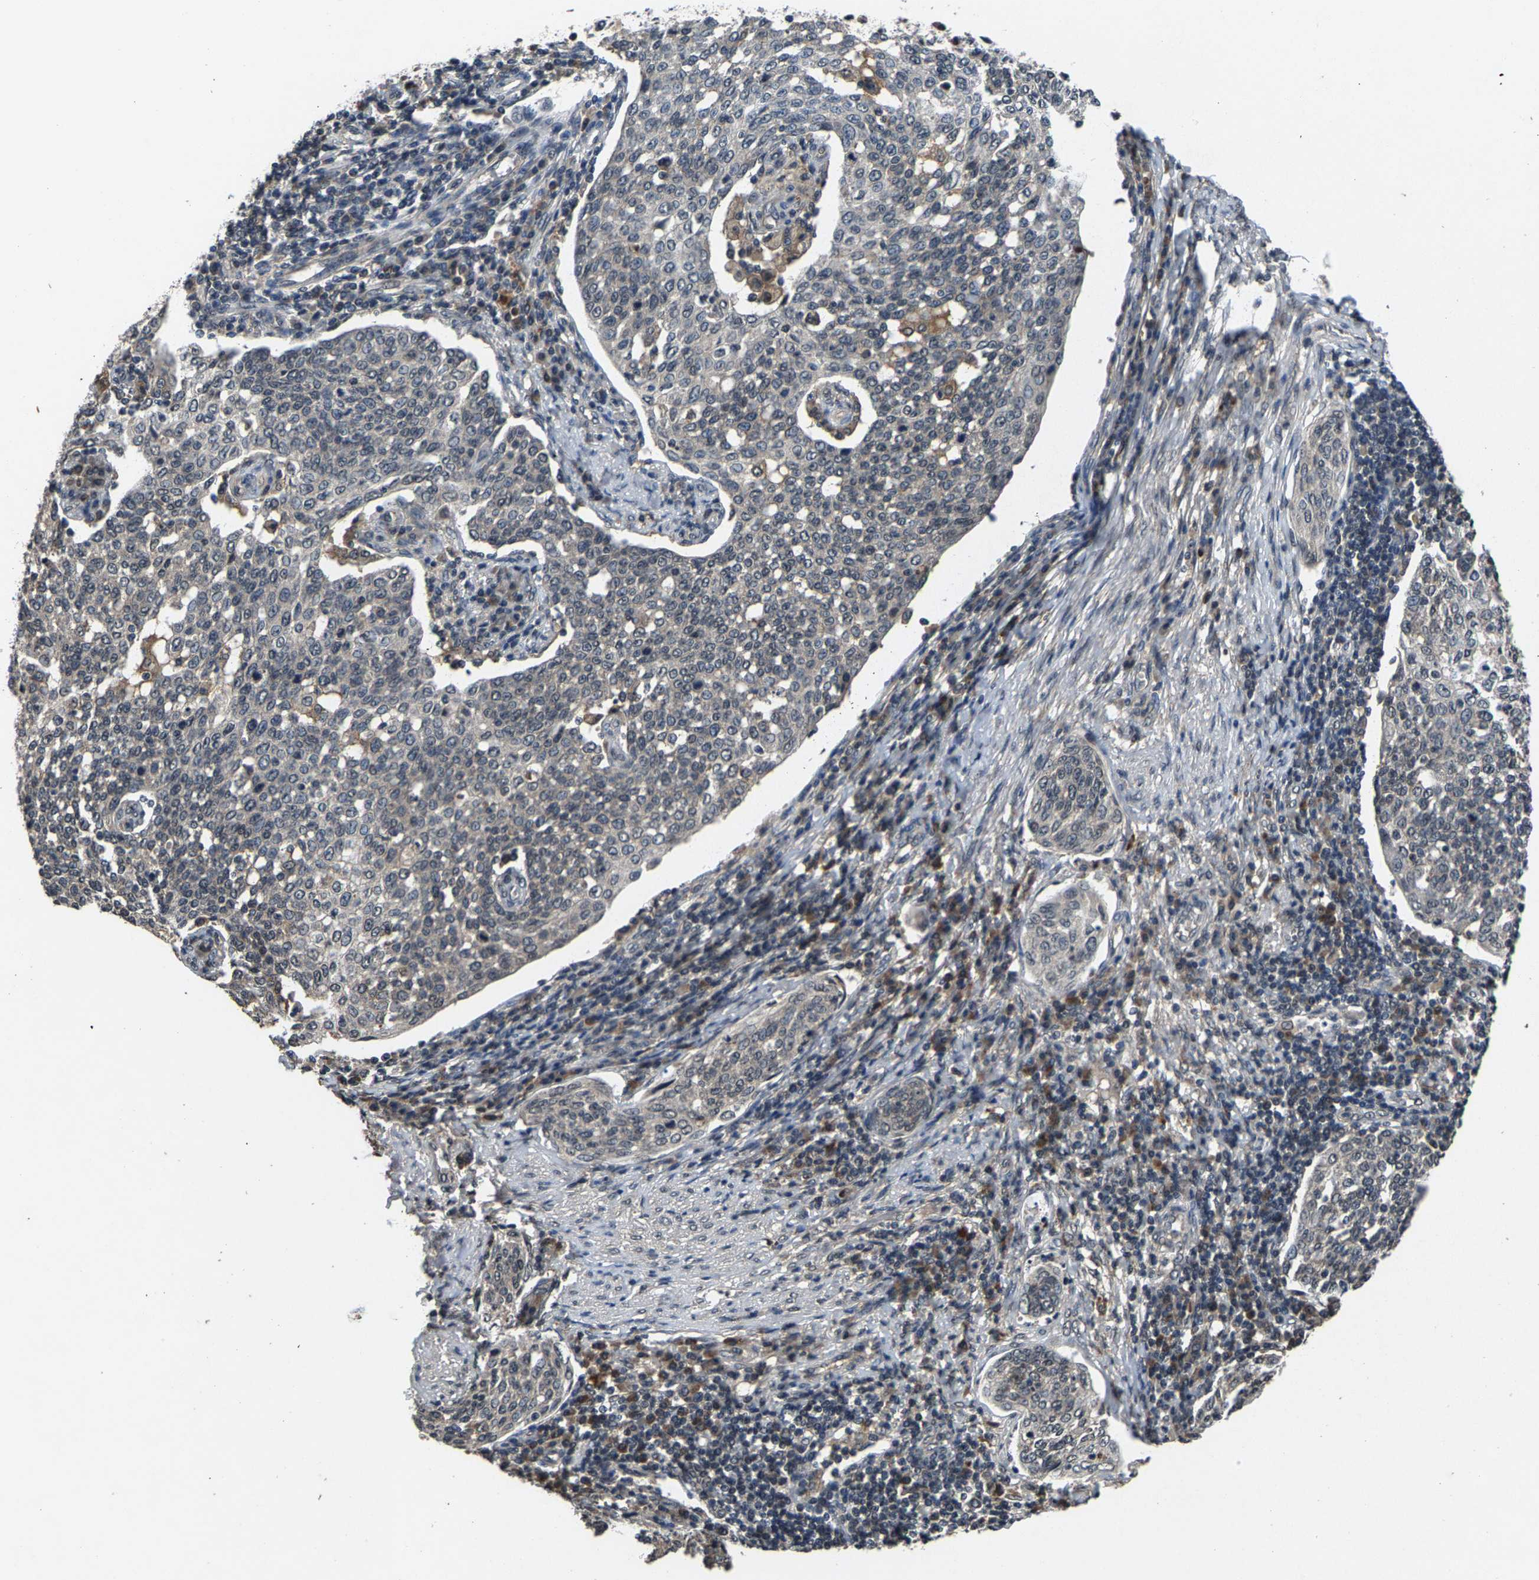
{"staining": {"intensity": "negative", "quantity": "none", "location": "none"}, "tissue": "cervical cancer", "cell_type": "Tumor cells", "image_type": "cancer", "snomed": [{"axis": "morphology", "description": "Squamous cell carcinoma, NOS"}, {"axis": "topography", "description": "Cervix"}], "caption": "The immunohistochemistry image has no significant positivity in tumor cells of squamous cell carcinoma (cervical) tissue. The staining is performed using DAB brown chromogen with nuclei counter-stained in using hematoxylin.", "gene": "HUWE1", "patient": {"sex": "female", "age": 34}}